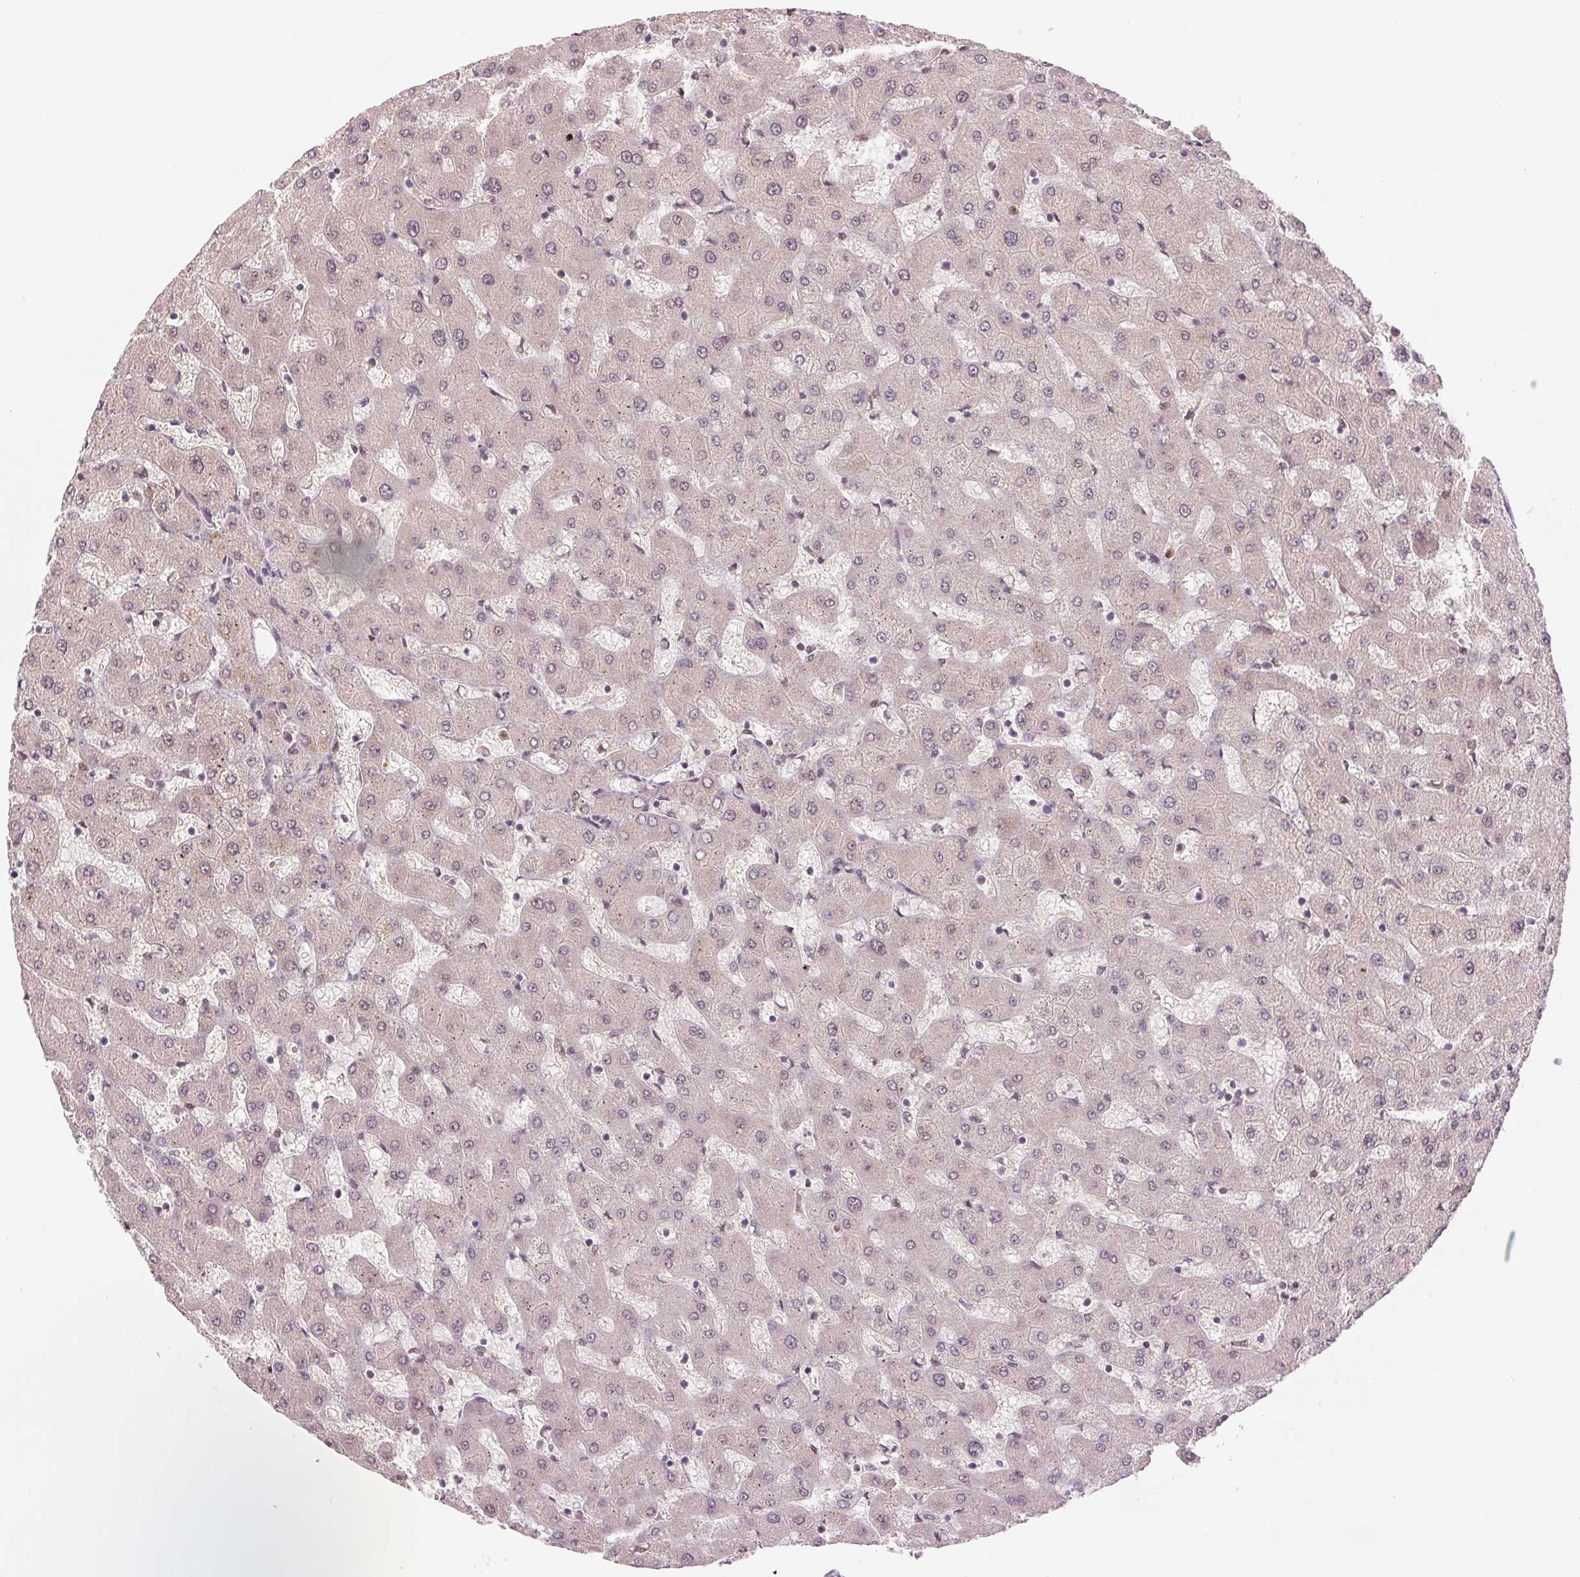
{"staining": {"intensity": "weak", "quantity": "<25%", "location": "nuclear"}, "tissue": "liver", "cell_type": "Cholangiocytes", "image_type": "normal", "snomed": [{"axis": "morphology", "description": "Normal tissue, NOS"}, {"axis": "topography", "description": "Liver"}], "caption": "IHC image of normal liver: human liver stained with DAB (3,3'-diaminobenzidine) displays no significant protein positivity in cholangiocytes. (Brightfield microscopy of DAB immunohistochemistry (IHC) at high magnification).", "gene": "ERI3", "patient": {"sex": "female", "age": 63}}